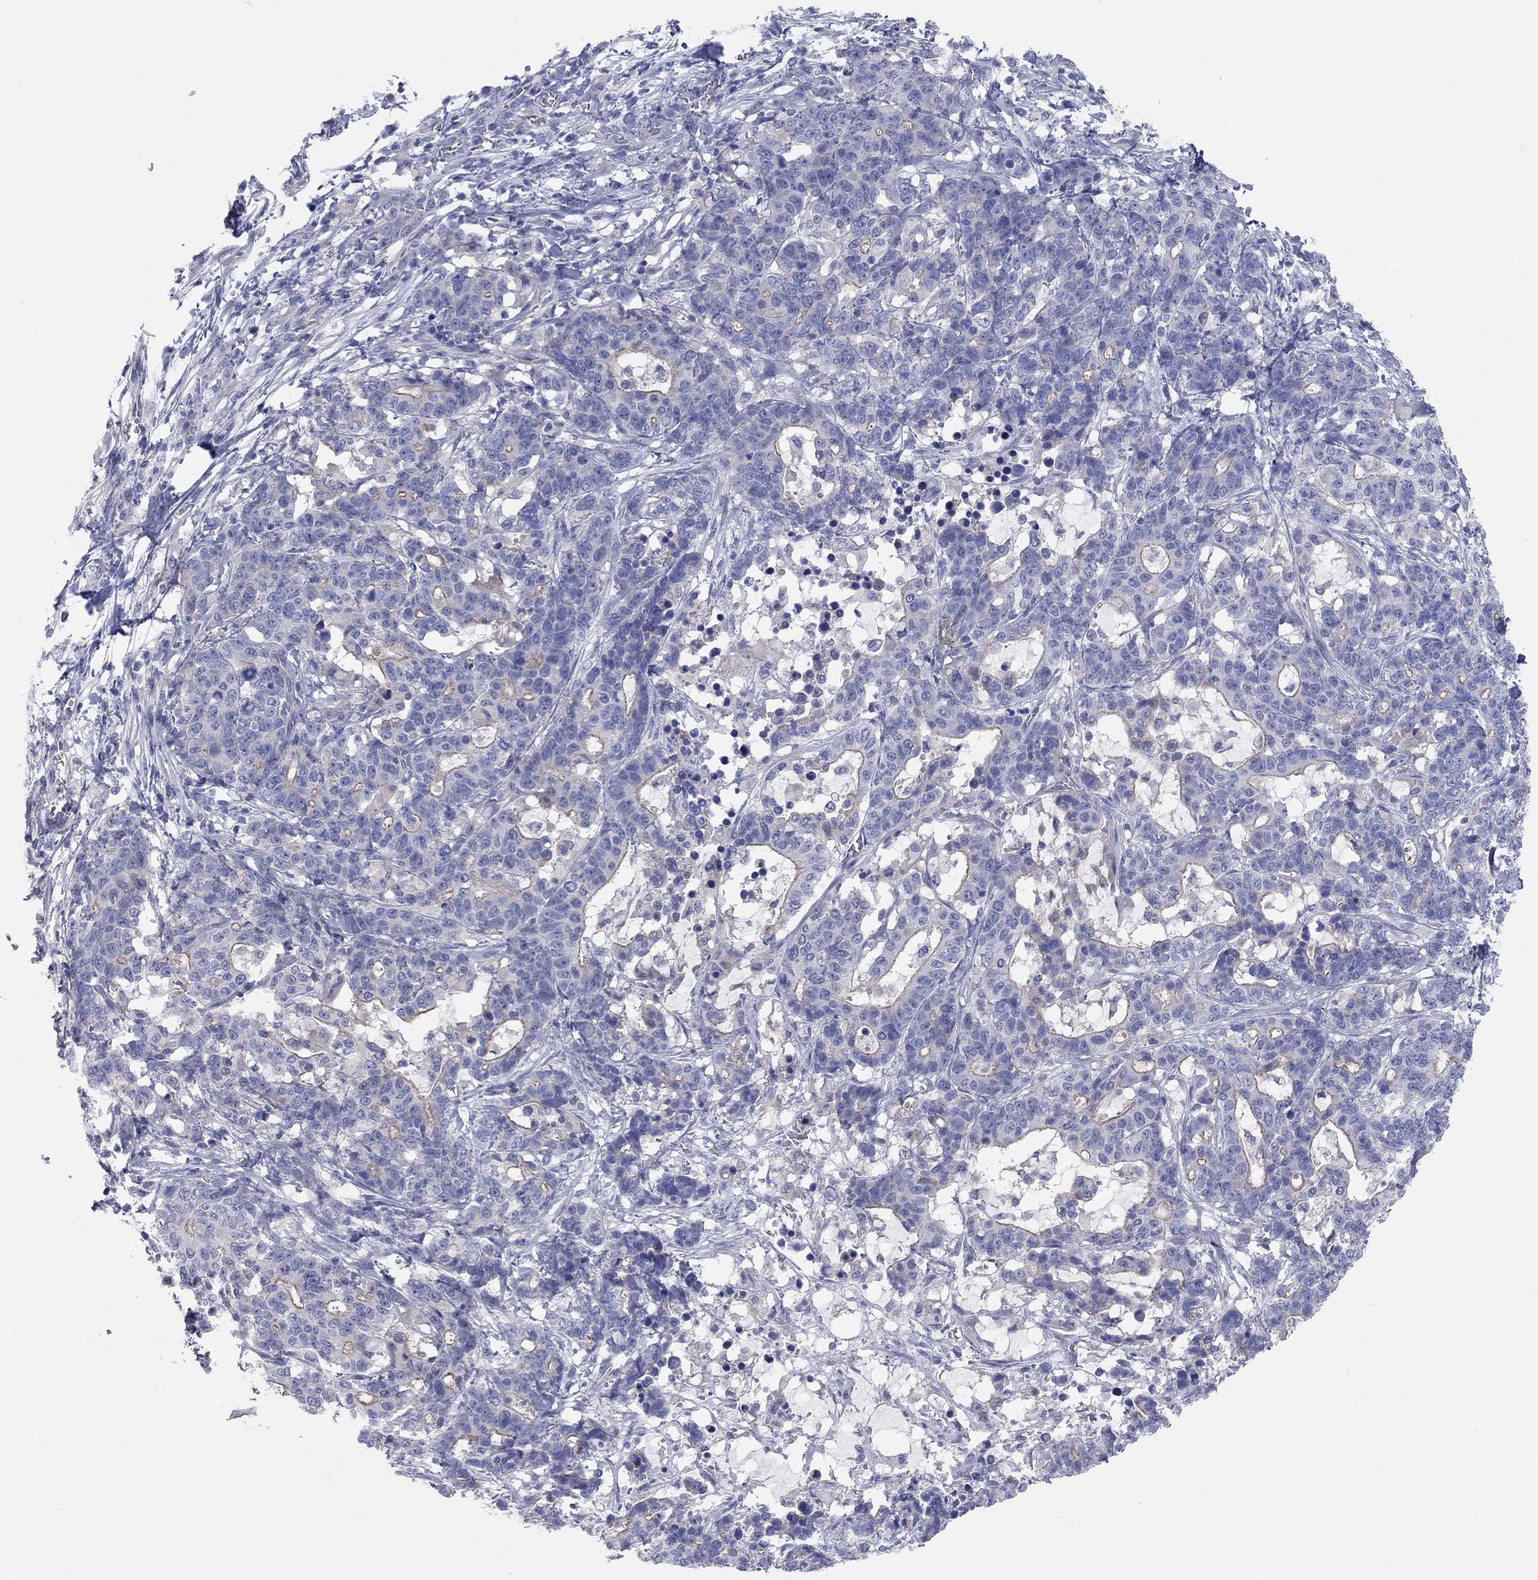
{"staining": {"intensity": "moderate", "quantity": "<25%", "location": "cytoplasmic/membranous"}, "tissue": "stomach cancer", "cell_type": "Tumor cells", "image_type": "cancer", "snomed": [{"axis": "morphology", "description": "Normal tissue, NOS"}, {"axis": "morphology", "description": "Adenocarcinoma, NOS"}, {"axis": "topography", "description": "Stomach"}], "caption": "Stomach adenocarcinoma stained for a protein shows moderate cytoplasmic/membranous positivity in tumor cells. (brown staining indicates protein expression, while blue staining denotes nuclei).", "gene": "KCNB1", "patient": {"sex": "female", "age": 64}}